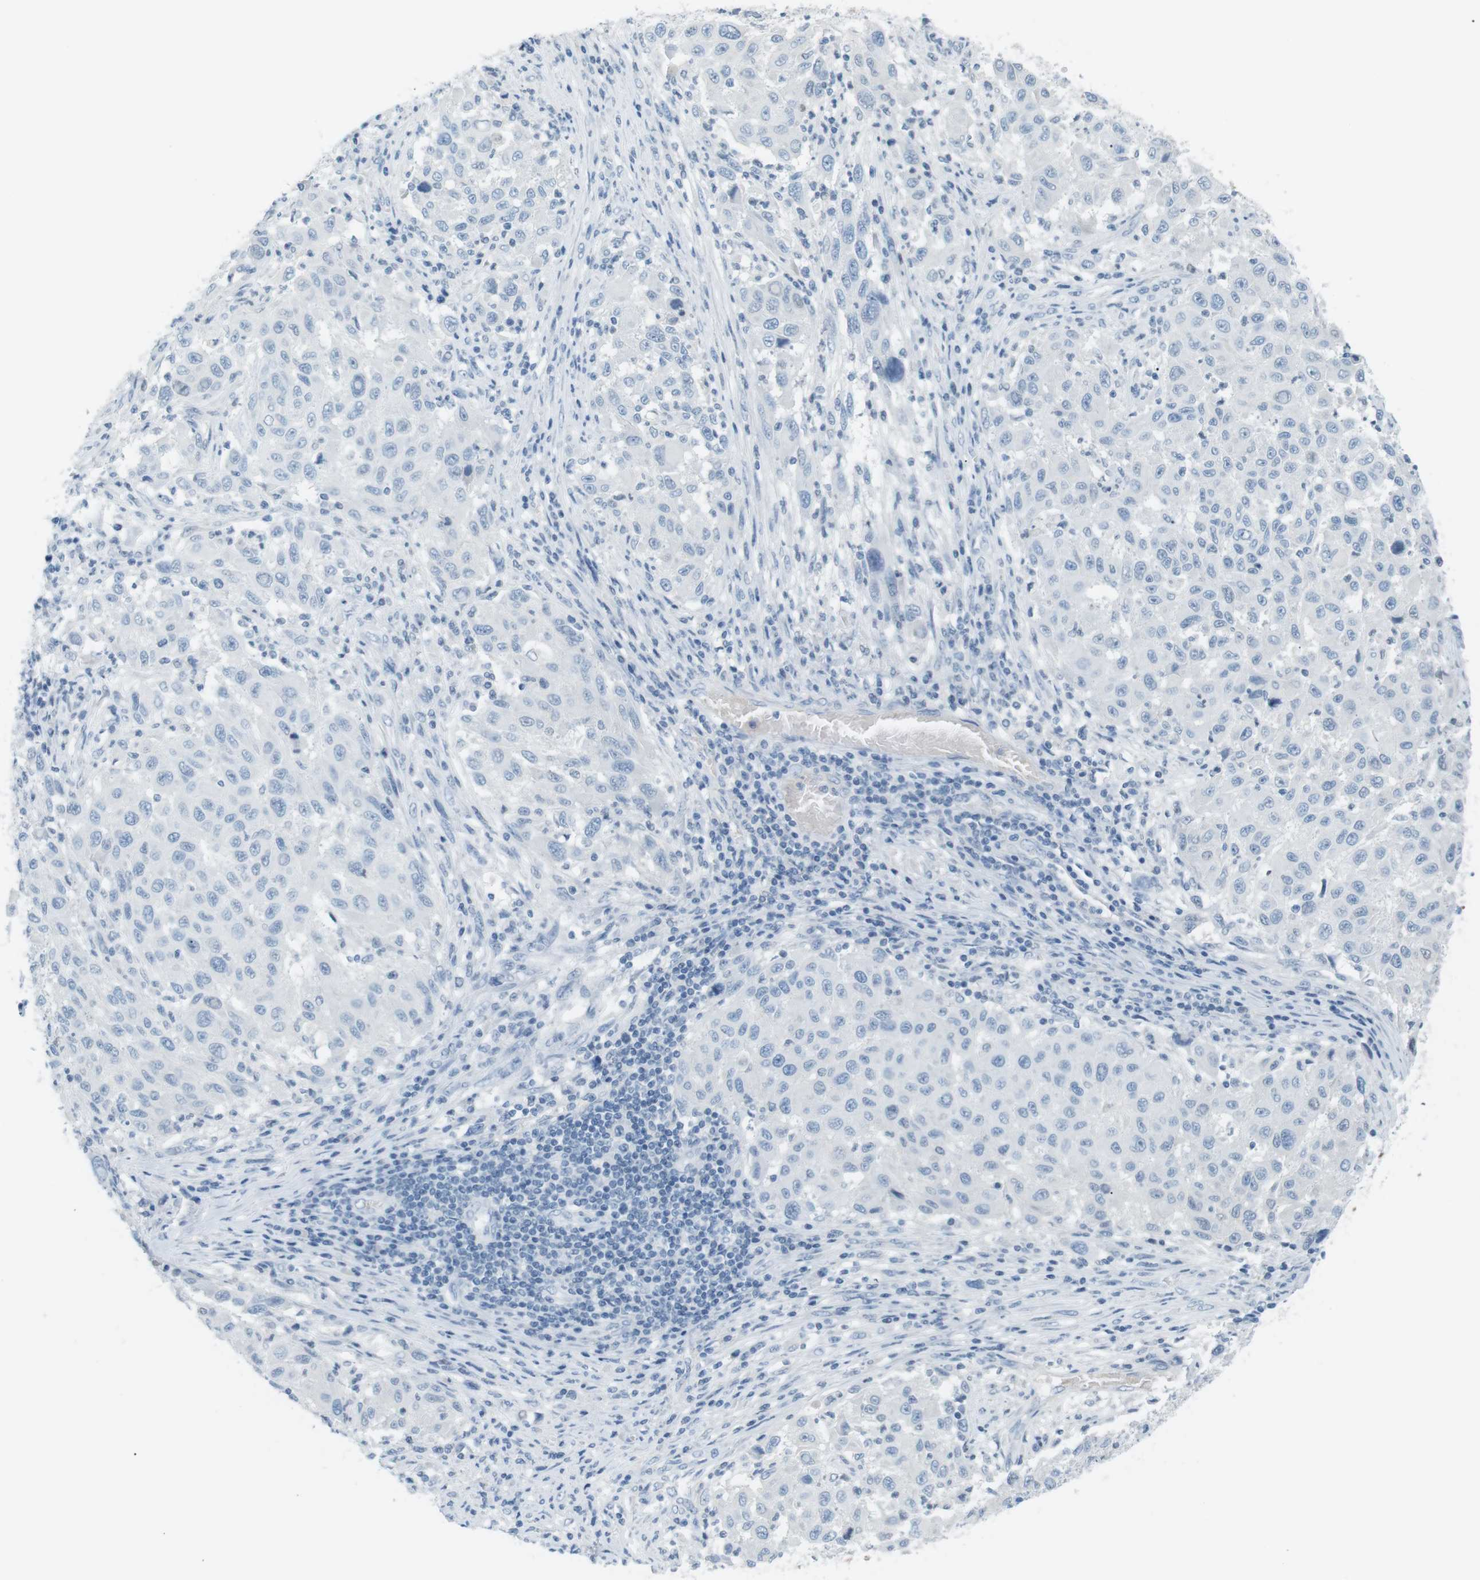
{"staining": {"intensity": "negative", "quantity": "none", "location": "none"}, "tissue": "melanoma", "cell_type": "Tumor cells", "image_type": "cancer", "snomed": [{"axis": "morphology", "description": "Malignant melanoma, Metastatic site"}, {"axis": "topography", "description": "Lymph node"}], "caption": "This is an immunohistochemistry (IHC) histopathology image of human melanoma. There is no positivity in tumor cells.", "gene": "AZGP1", "patient": {"sex": "male", "age": 61}}